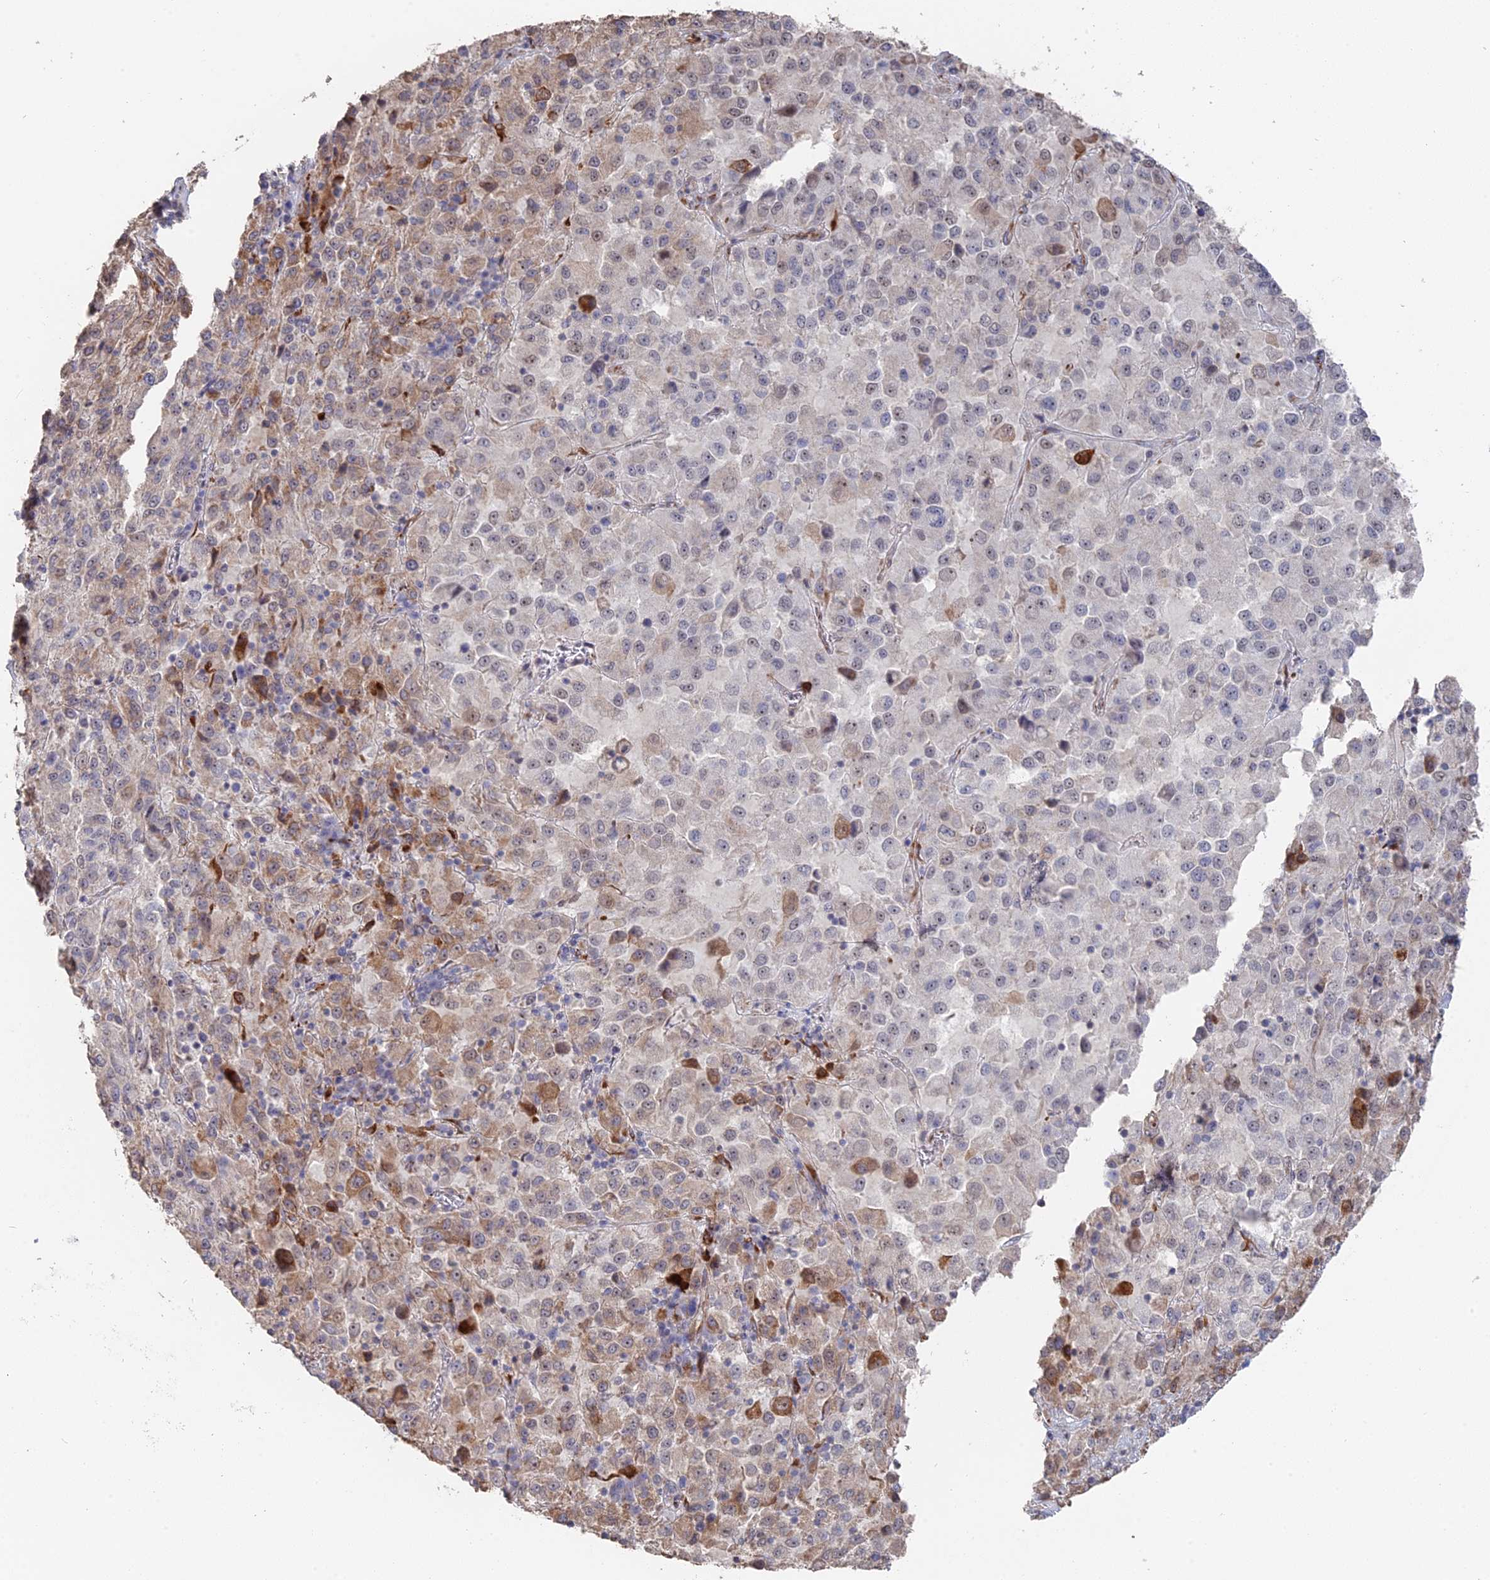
{"staining": {"intensity": "moderate", "quantity": "<25%", "location": "cytoplasmic/membranous"}, "tissue": "melanoma", "cell_type": "Tumor cells", "image_type": "cancer", "snomed": [{"axis": "morphology", "description": "Malignant melanoma, Metastatic site"}, {"axis": "topography", "description": "Lung"}], "caption": "About <25% of tumor cells in human melanoma exhibit moderate cytoplasmic/membranous protein expression as visualized by brown immunohistochemical staining.", "gene": "SEMG2", "patient": {"sex": "male", "age": 64}}